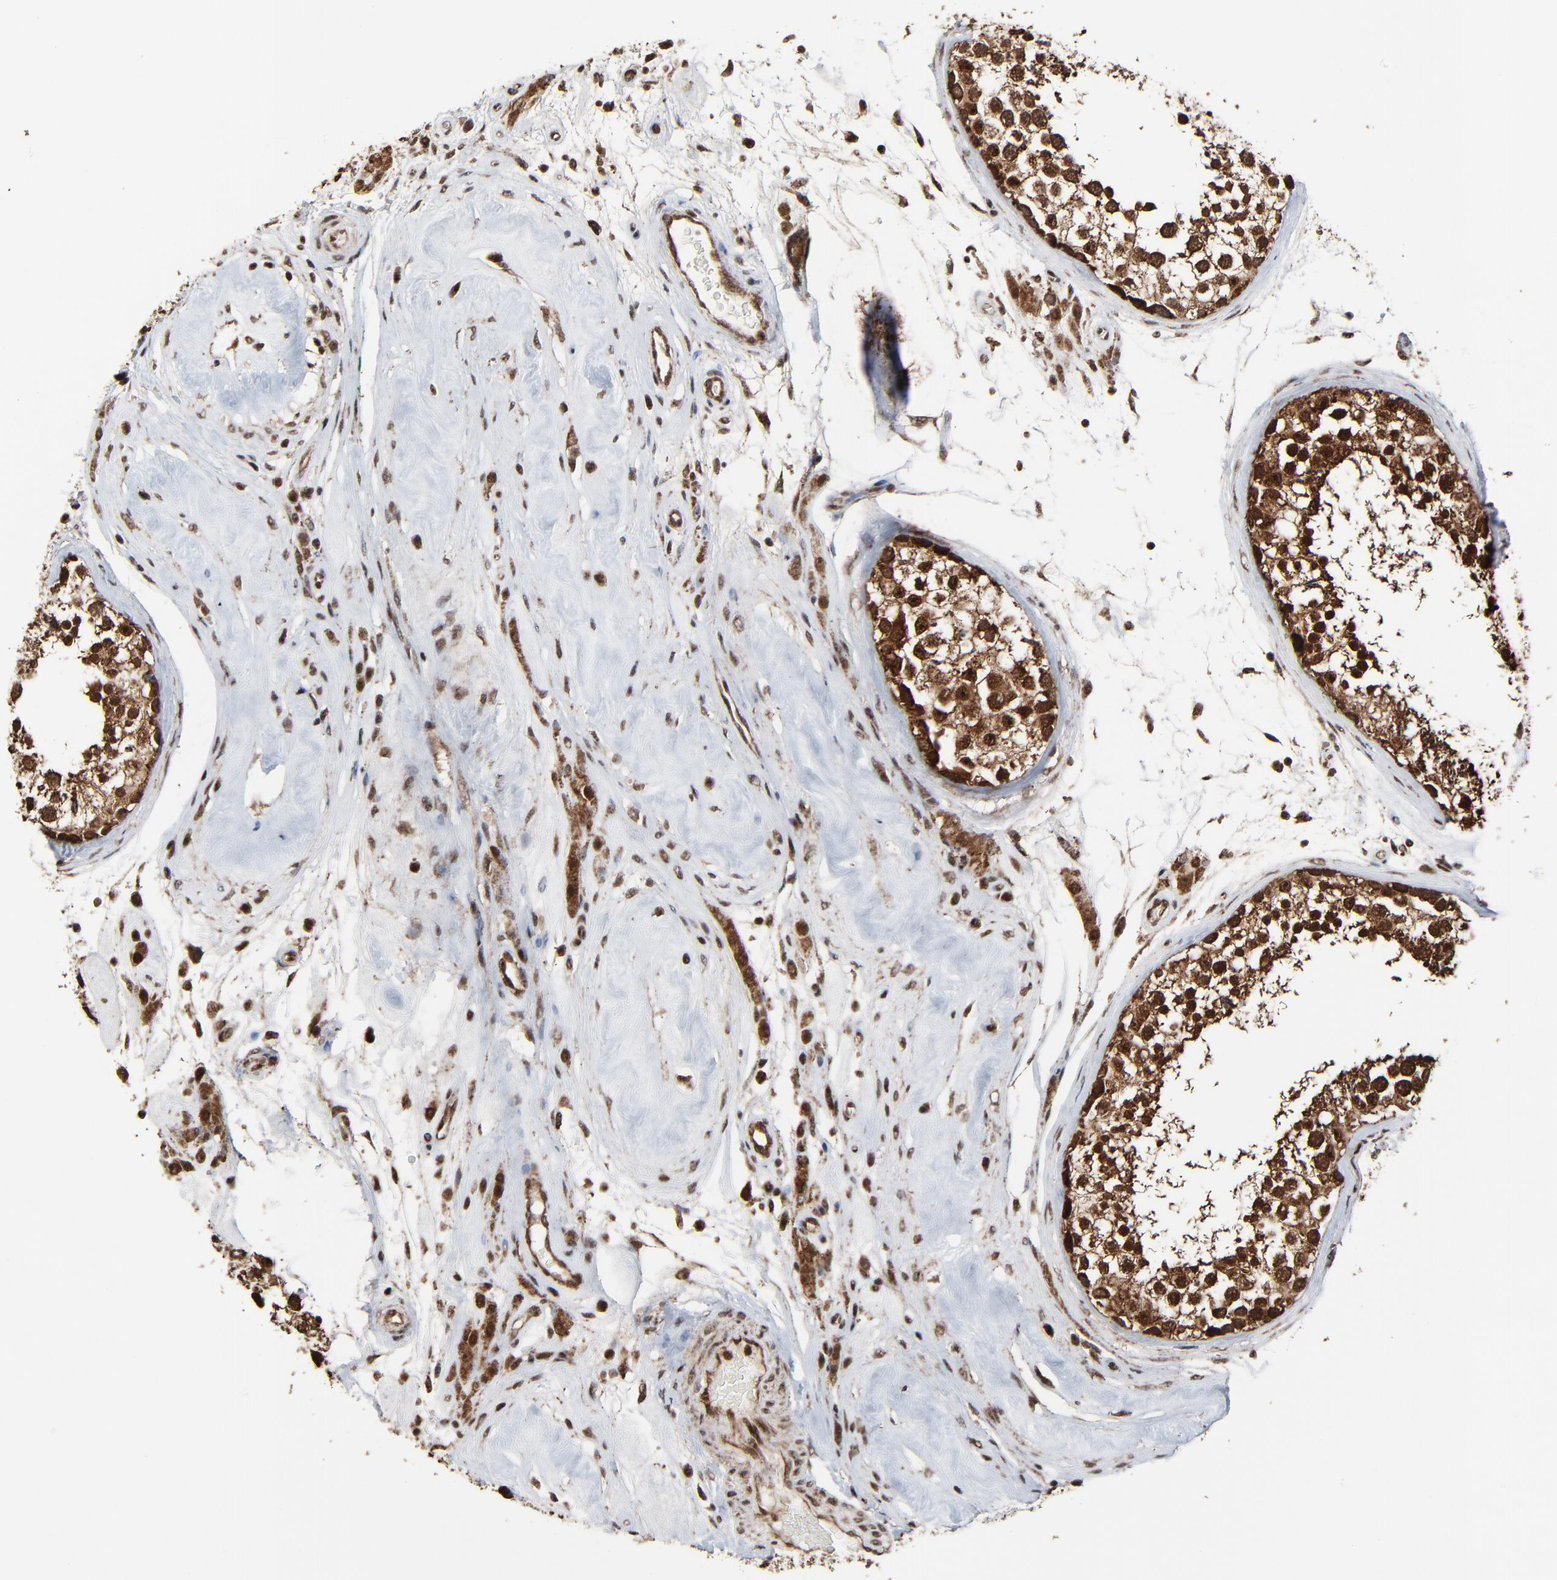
{"staining": {"intensity": "strong", "quantity": ">75%", "location": "cytoplasmic/membranous,nuclear"}, "tissue": "testis", "cell_type": "Cells in seminiferous ducts", "image_type": "normal", "snomed": [{"axis": "morphology", "description": "Normal tissue, NOS"}, {"axis": "topography", "description": "Testis"}], "caption": "DAB (3,3'-diaminobenzidine) immunohistochemical staining of unremarkable testis reveals strong cytoplasmic/membranous,nuclear protein staining in about >75% of cells in seminiferous ducts.", "gene": "RHOJ", "patient": {"sex": "male", "age": 46}}